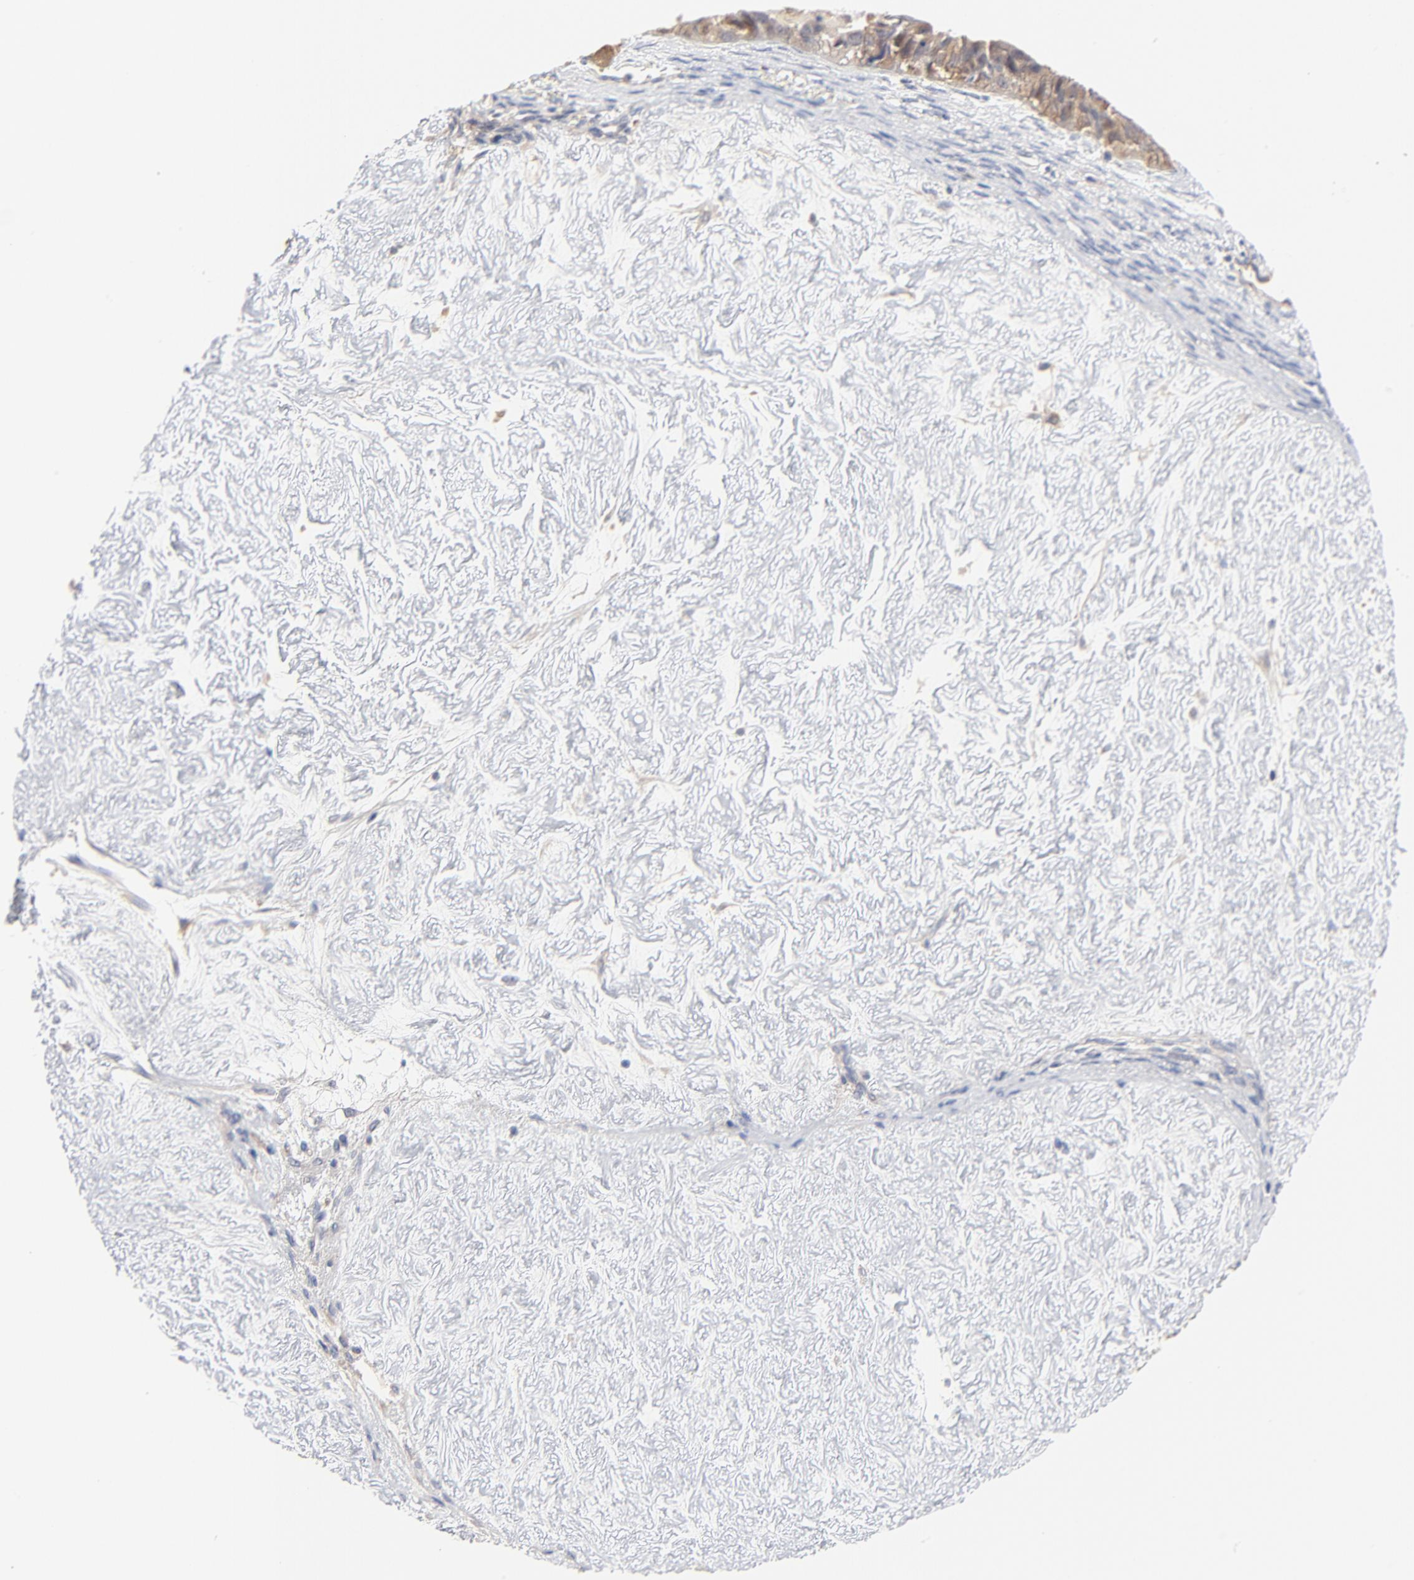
{"staining": {"intensity": "weak", "quantity": ">75%", "location": "cytoplasmic/membranous"}, "tissue": "ovarian cancer", "cell_type": "Tumor cells", "image_type": "cancer", "snomed": [{"axis": "morphology", "description": "Carcinoma, endometroid"}, {"axis": "topography", "description": "Ovary"}], "caption": "Endometroid carcinoma (ovarian) stained for a protein (brown) demonstrates weak cytoplasmic/membranous positive positivity in approximately >75% of tumor cells.", "gene": "FBXL2", "patient": {"sex": "female", "age": 85}}